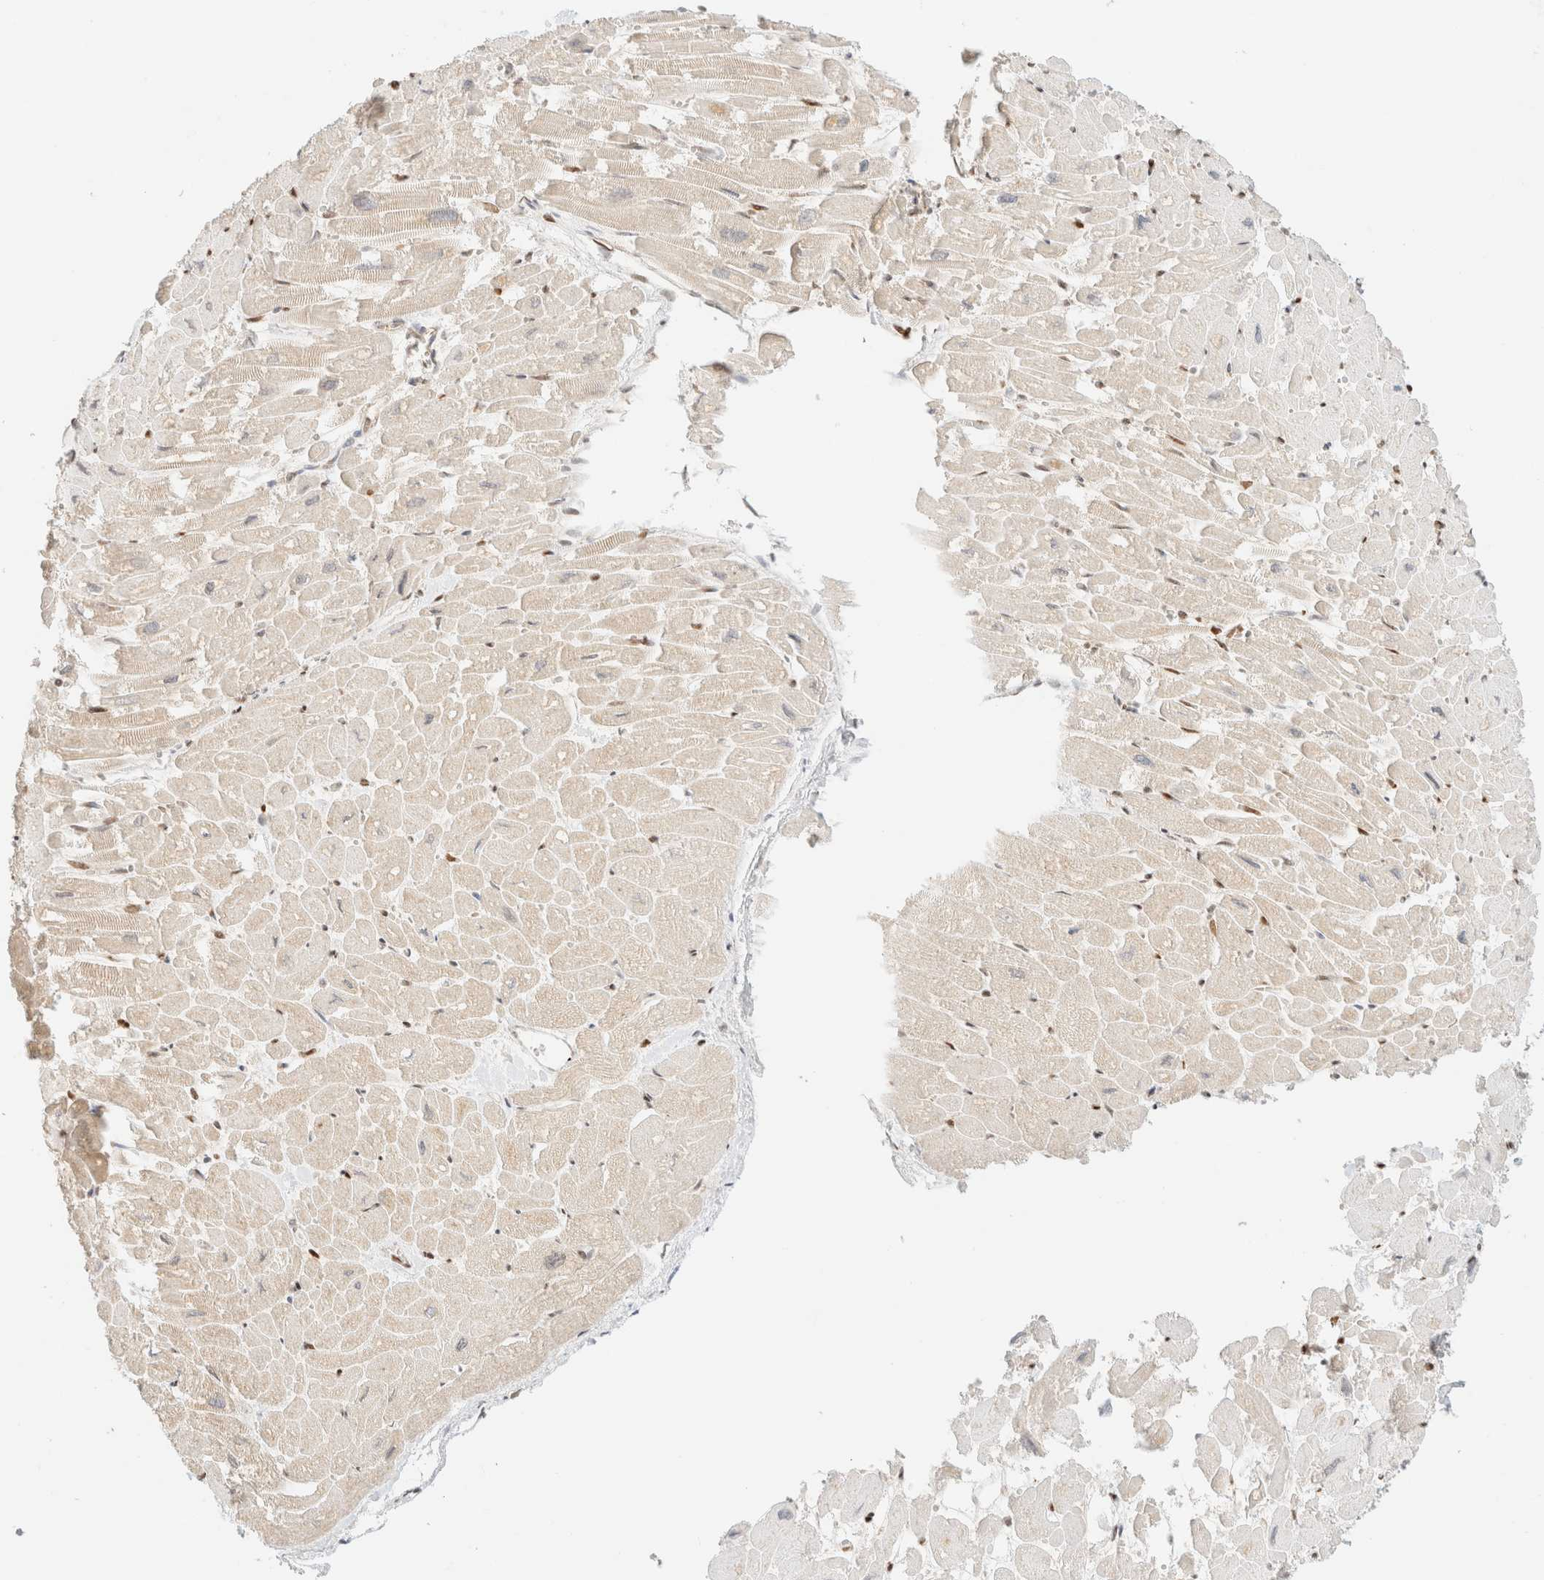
{"staining": {"intensity": "negative", "quantity": "none", "location": "none"}, "tissue": "heart muscle", "cell_type": "Cardiomyocytes", "image_type": "normal", "snomed": [{"axis": "morphology", "description": "Normal tissue, NOS"}, {"axis": "topography", "description": "Heart"}], "caption": "This is an immunohistochemistry (IHC) histopathology image of benign heart muscle. There is no positivity in cardiomyocytes.", "gene": "DDB2", "patient": {"sex": "male", "age": 54}}